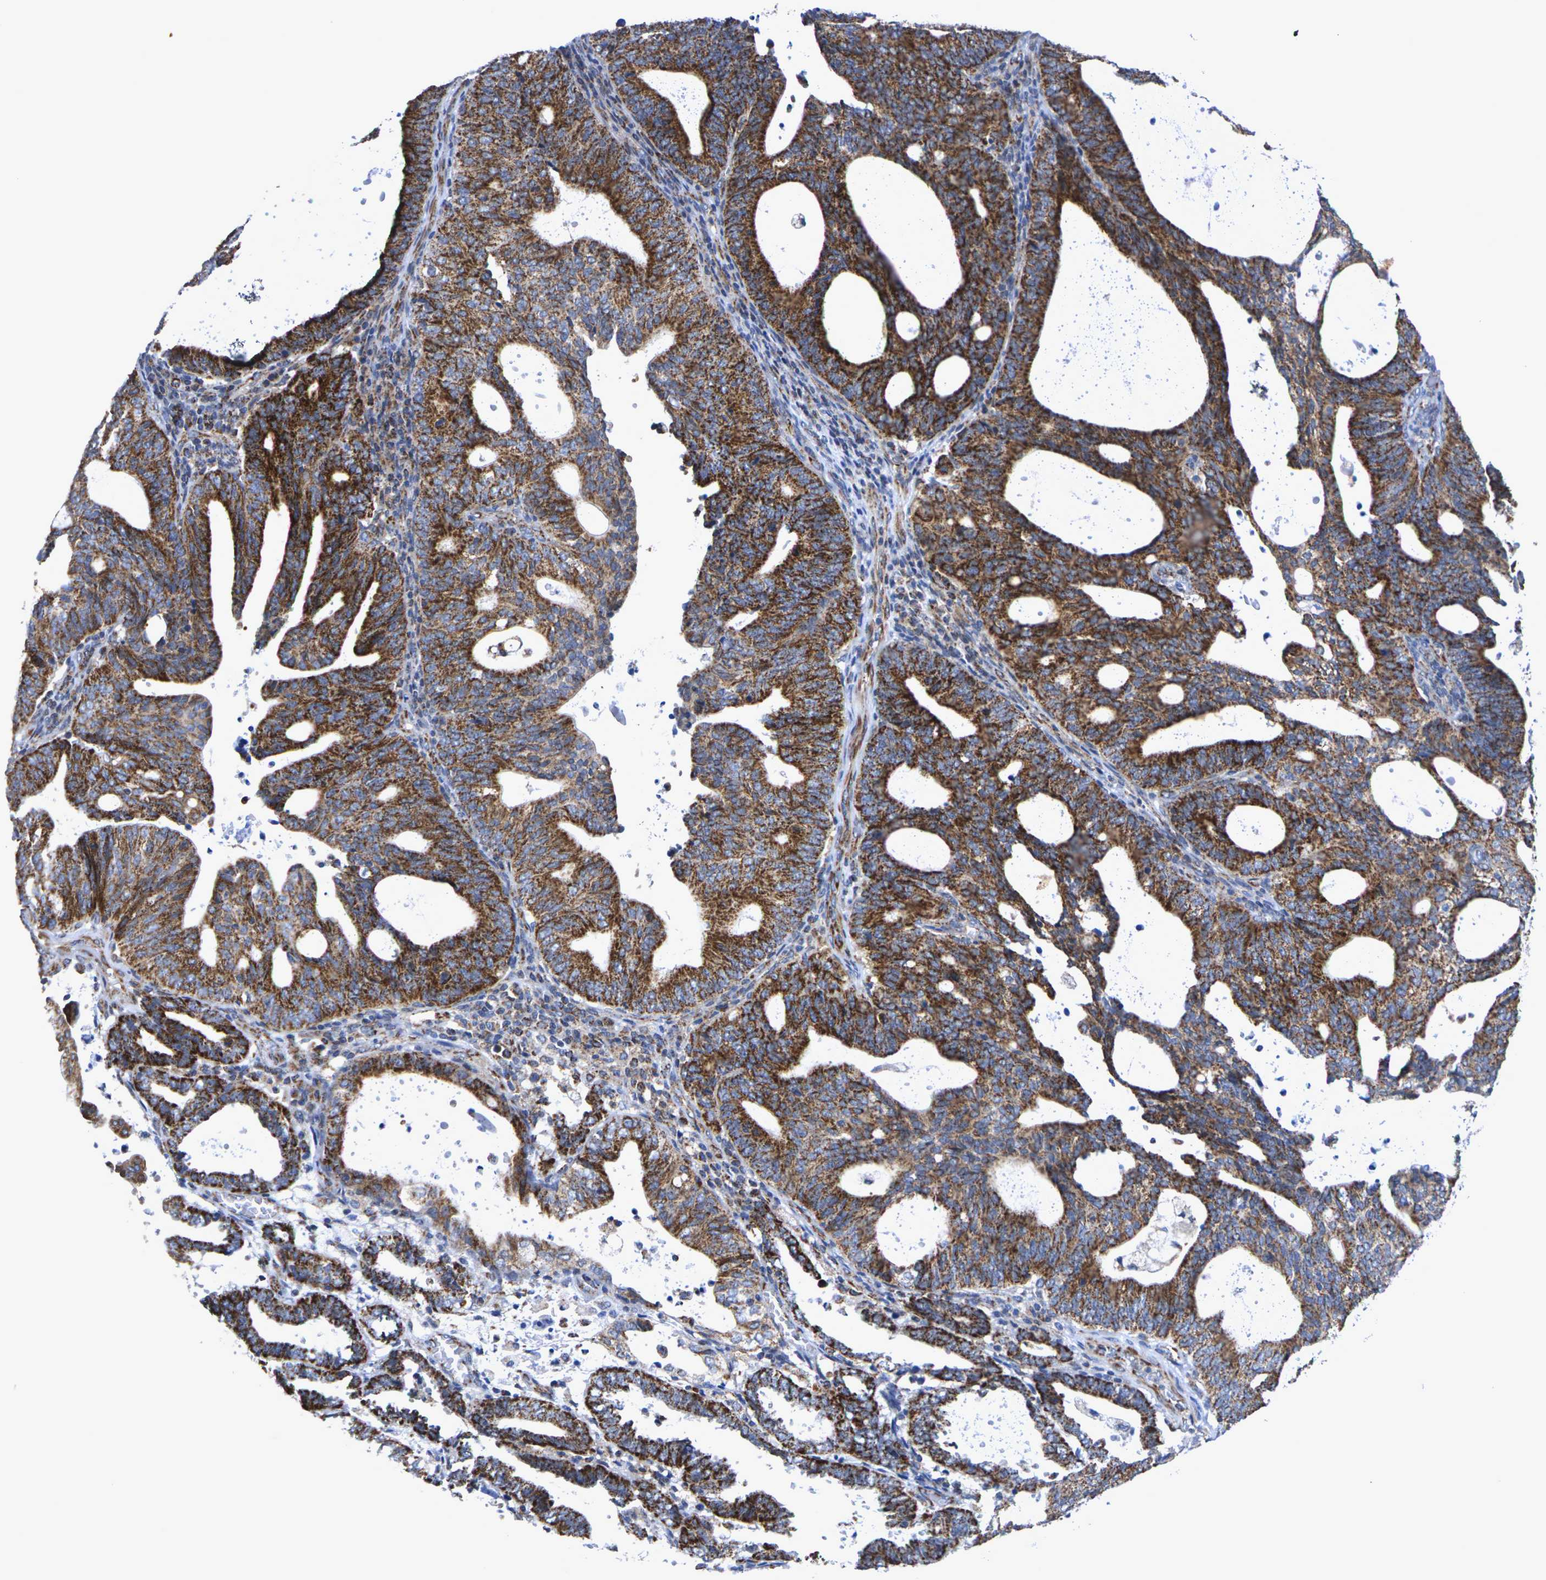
{"staining": {"intensity": "strong", "quantity": ">75%", "location": "cytoplasmic/membranous"}, "tissue": "endometrial cancer", "cell_type": "Tumor cells", "image_type": "cancer", "snomed": [{"axis": "morphology", "description": "Adenocarcinoma, NOS"}, {"axis": "topography", "description": "Uterus"}], "caption": "Immunohistochemistry (DAB) staining of endometrial adenocarcinoma displays strong cytoplasmic/membranous protein expression in about >75% of tumor cells.", "gene": "P2RY11", "patient": {"sex": "female", "age": 83}}